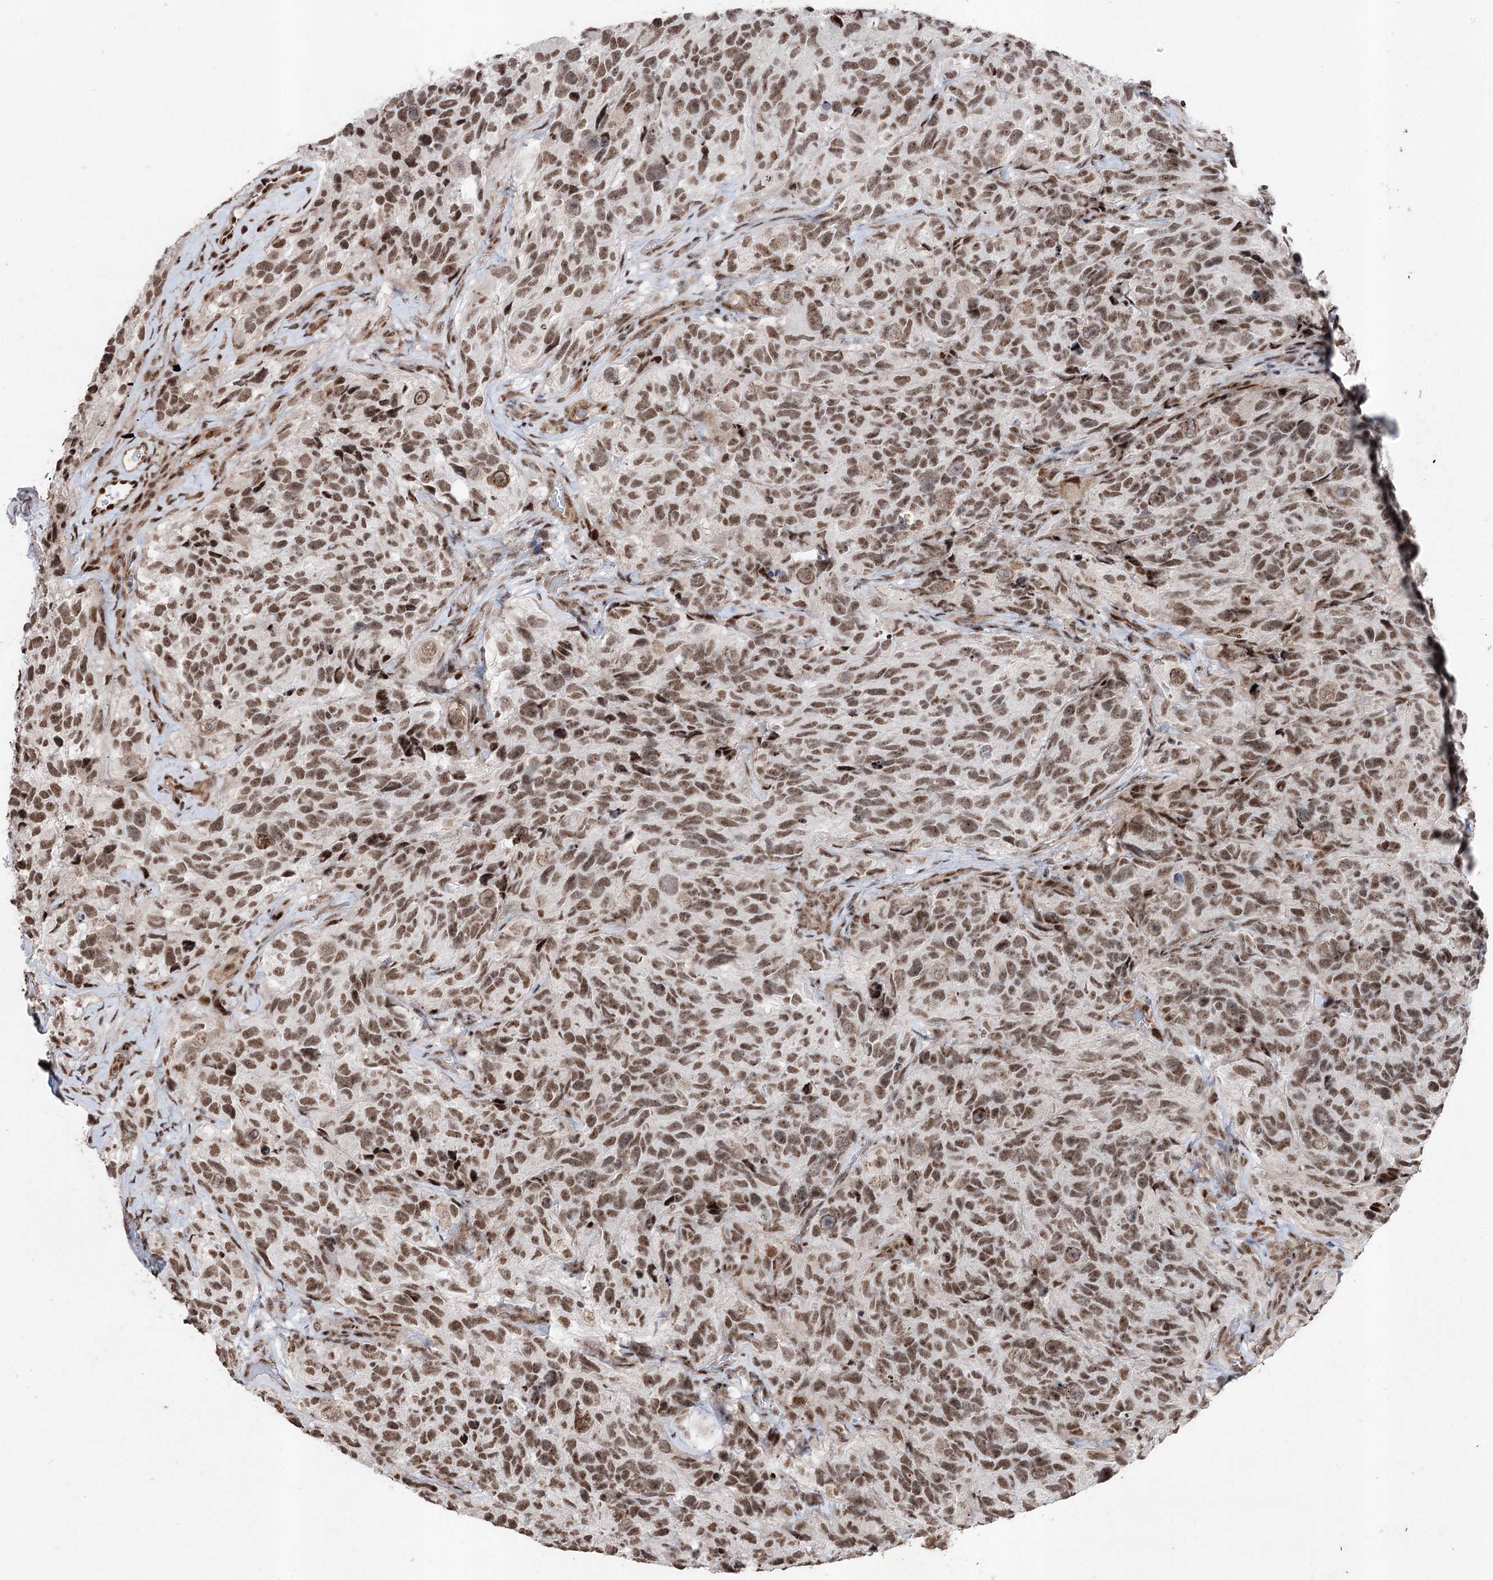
{"staining": {"intensity": "moderate", "quantity": ">75%", "location": "nuclear"}, "tissue": "glioma", "cell_type": "Tumor cells", "image_type": "cancer", "snomed": [{"axis": "morphology", "description": "Glioma, malignant, High grade"}, {"axis": "topography", "description": "Brain"}], "caption": "Immunohistochemistry (IHC) image of glioma stained for a protein (brown), which shows medium levels of moderate nuclear staining in approximately >75% of tumor cells.", "gene": "PDCD4", "patient": {"sex": "male", "age": 69}}